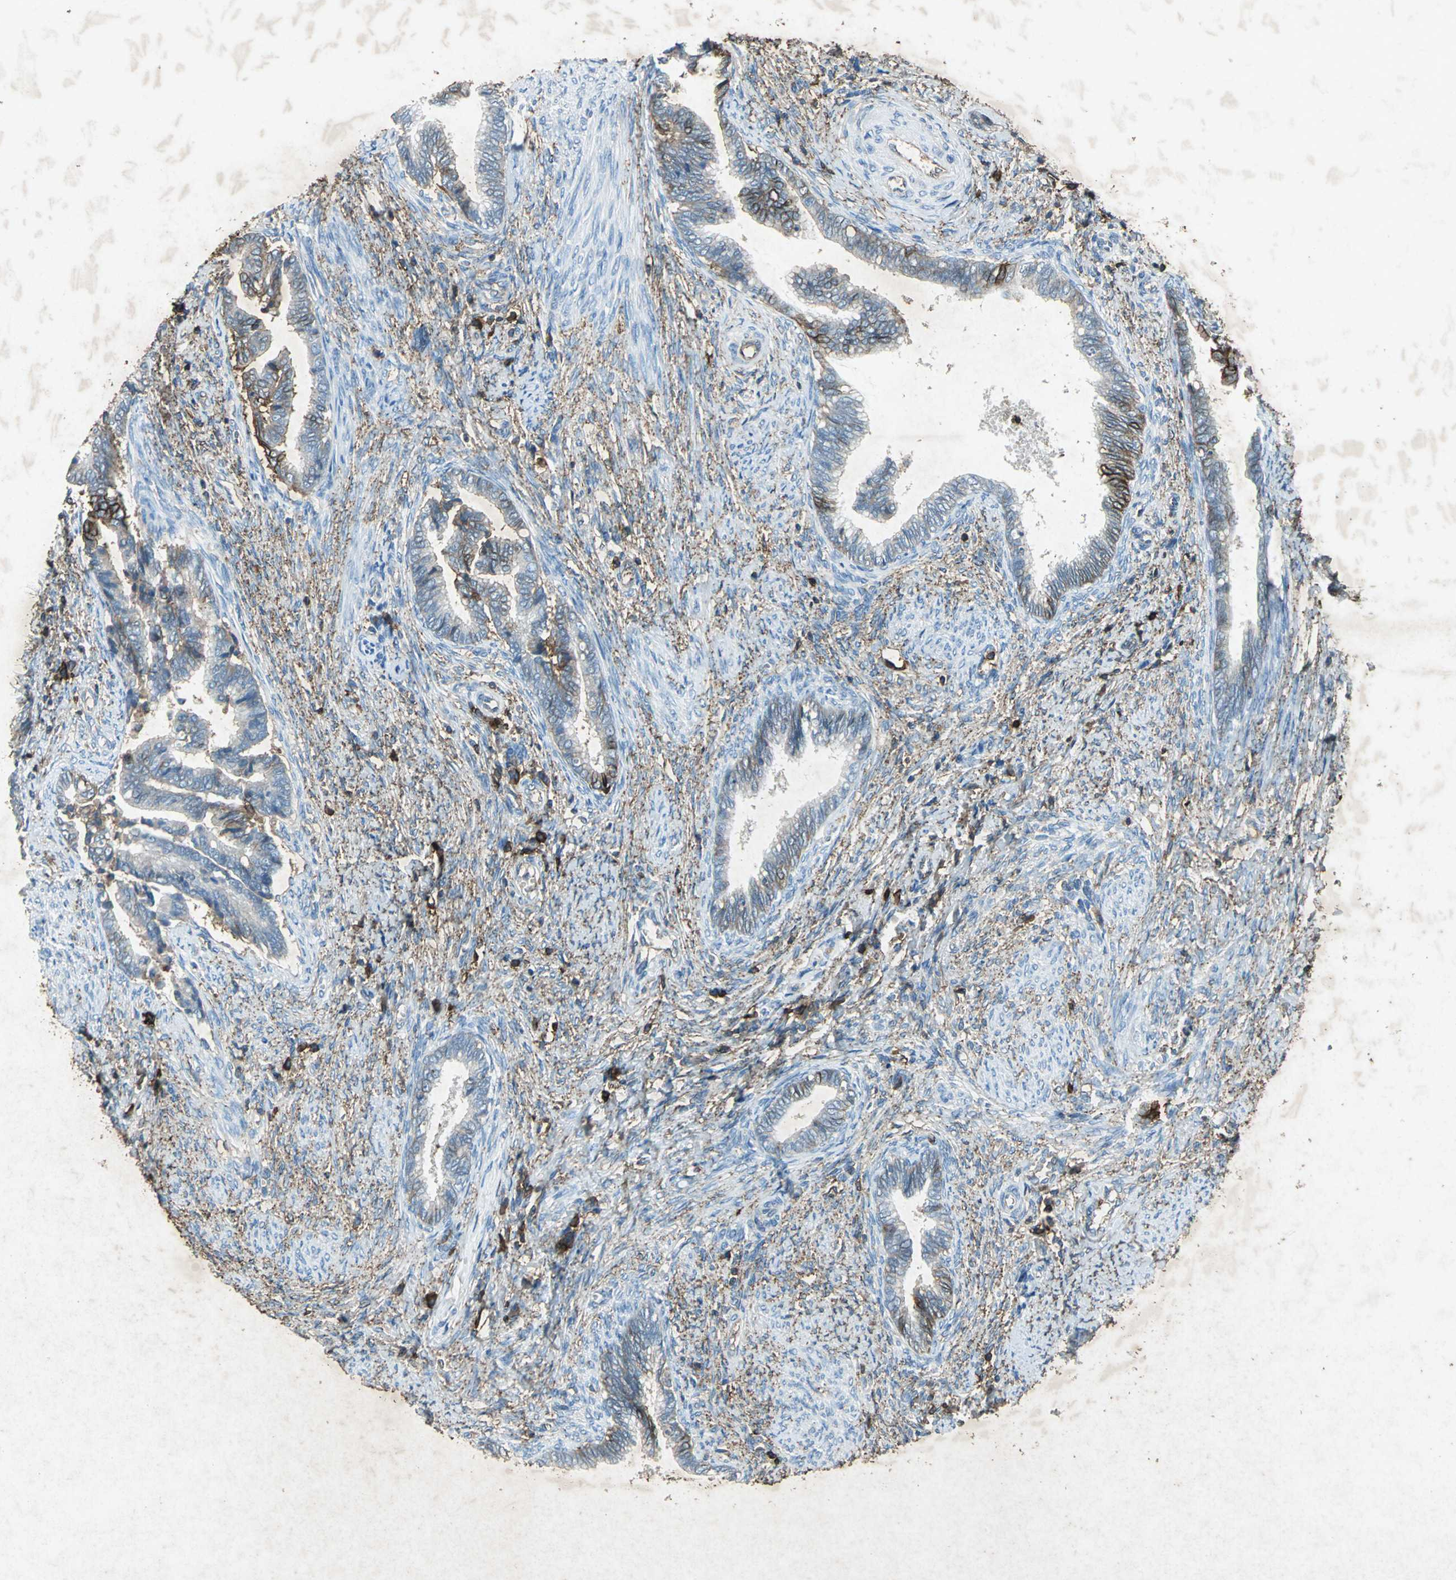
{"staining": {"intensity": "weak", "quantity": "25%-75%", "location": "cytoplasmic/membranous"}, "tissue": "cervical cancer", "cell_type": "Tumor cells", "image_type": "cancer", "snomed": [{"axis": "morphology", "description": "Adenocarcinoma, NOS"}, {"axis": "topography", "description": "Cervix"}], "caption": "IHC micrograph of adenocarcinoma (cervical) stained for a protein (brown), which exhibits low levels of weak cytoplasmic/membranous staining in about 25%-75% of tumor cells.", "gene": "CCR6", "patient": {"sex": "female", "age": 44}}